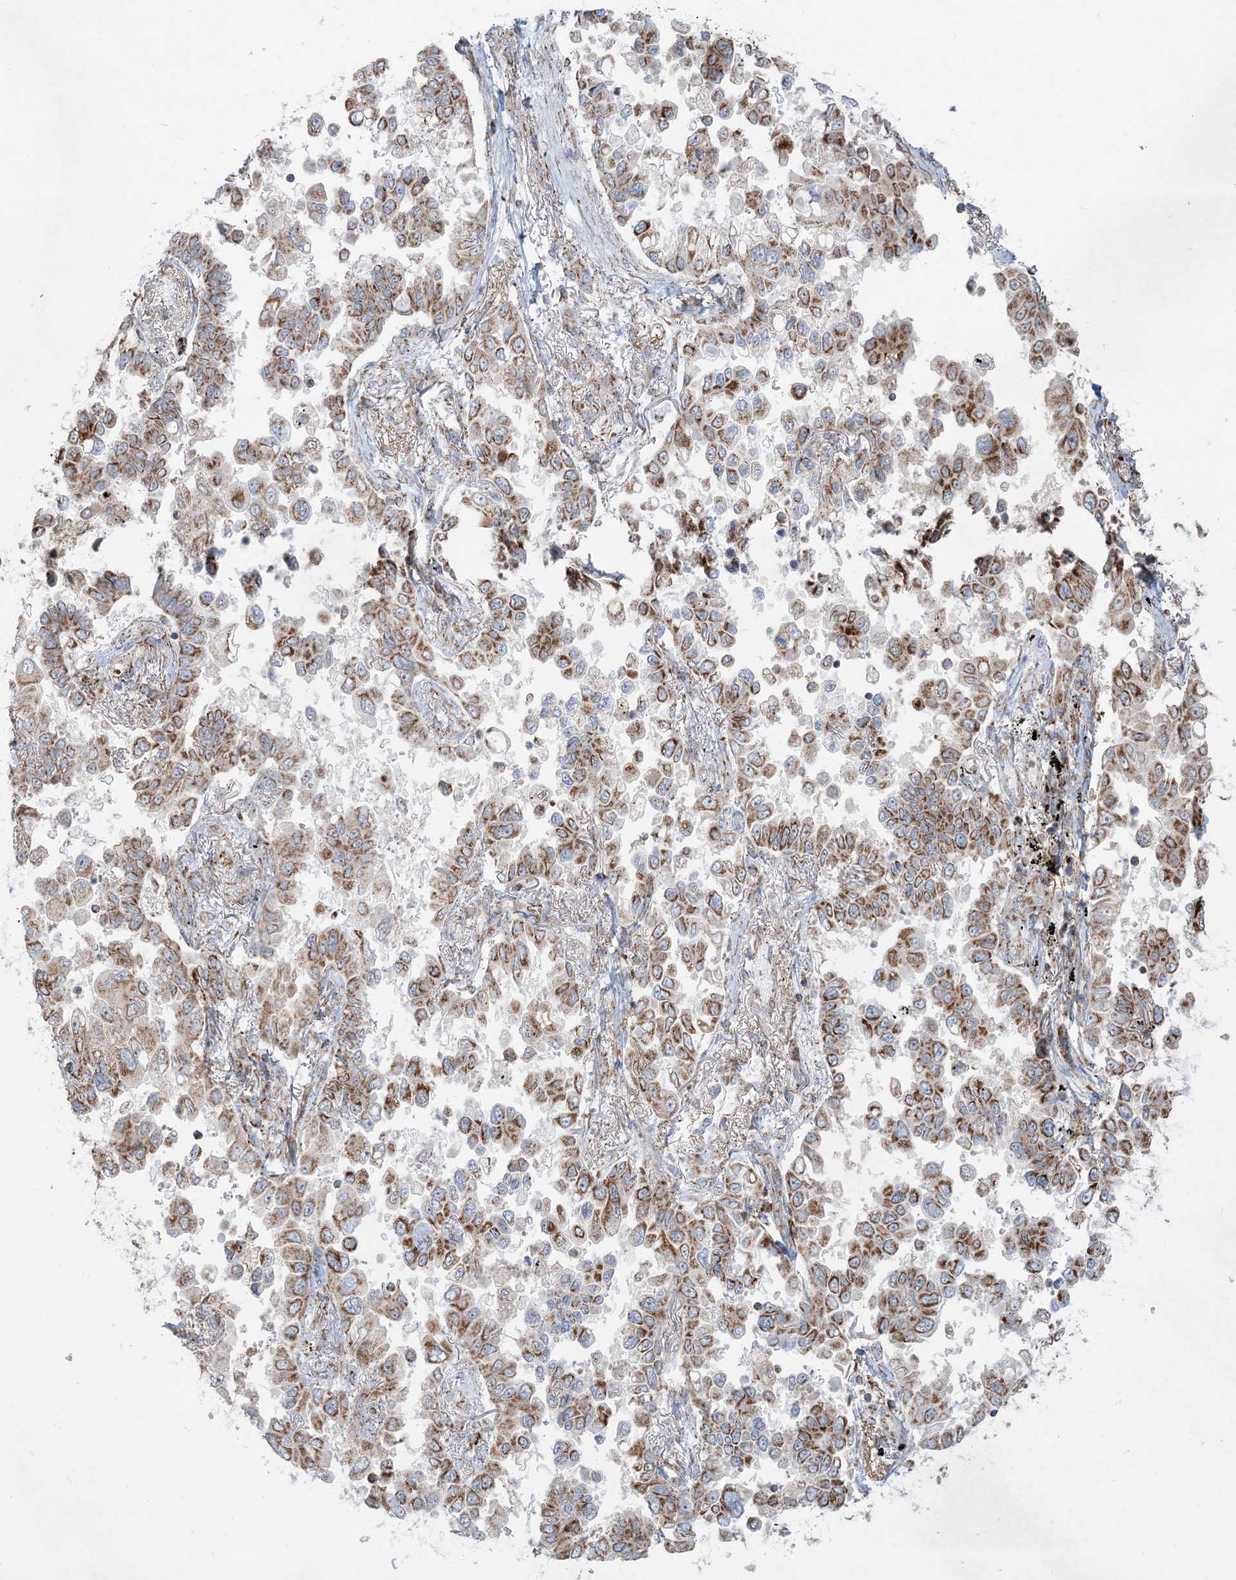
{"staining": {"intensity": "moderate", "quantity": ">75%", "location": "cytoplasmic/membranous"}, "tissue": "lung cancer", "cell_type": "Tumor cells", "image_type": "cancer", "snomed": [{"axis": "morphology", "description": "Adenocarcinoma, NOS"}, {"axis": "topography", "description": "Lung"}], "caption": "A micrograph of lung adenocarcinoma stained for a protein reveals moderate cytoplasmic/membranous brown staining in tumor cells.", "gene": "BEND4", "patient": {"sex": "female", "age": 67}}